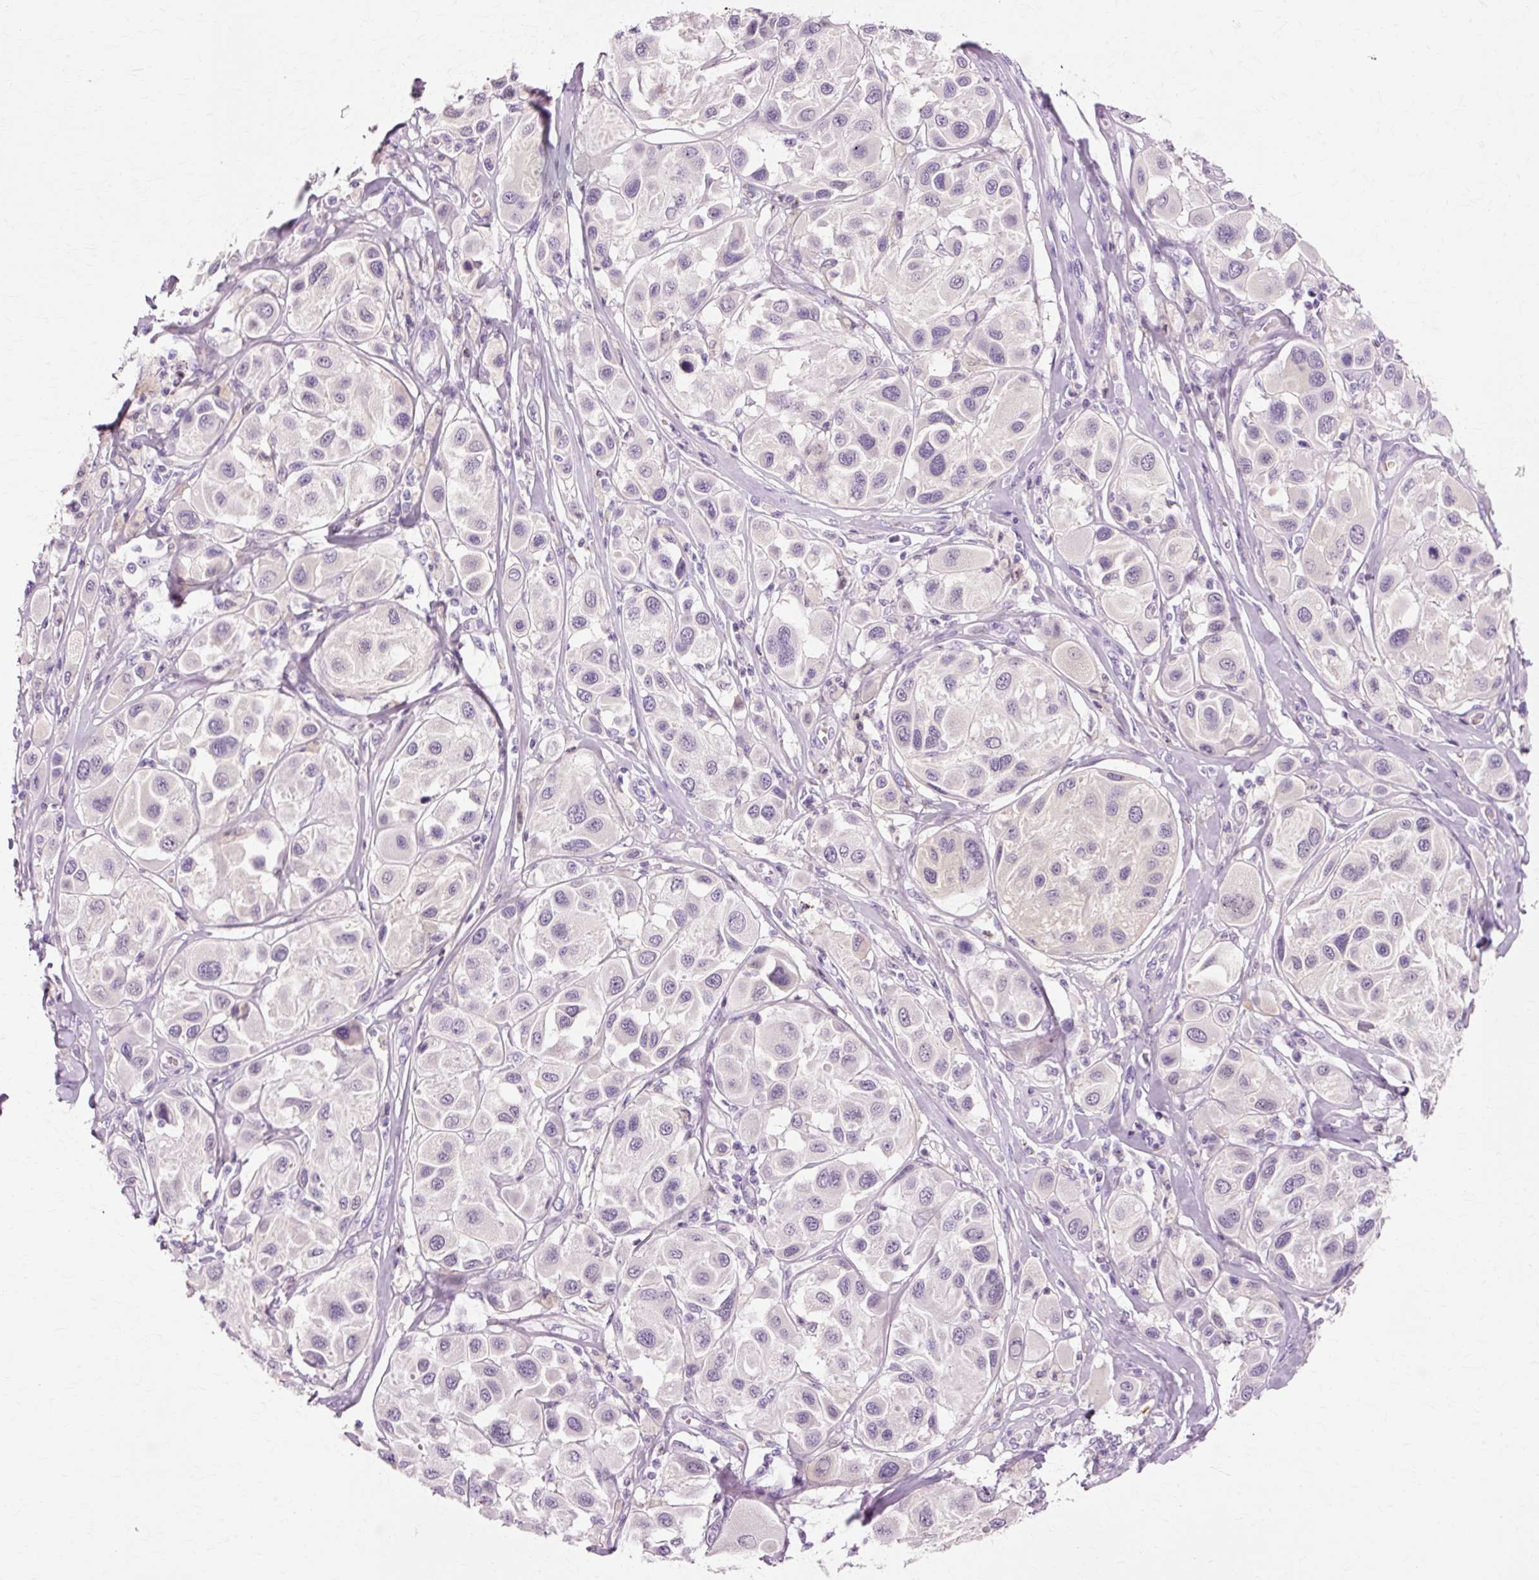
{"staining": {"intensity": "negative", "quantity": "none", "location": "none"}, "tissue": "melanoma", "cell_type": "Tumor cells", "image_type": "cancer", "snomed": [{"axis": "morphology", "description": "Malignant melanoma, Metastatic site"}, {"axis": "topography", "description": "Skin"}], "caption": "This is an immunohistochemistry image of melanoma. There is no staining in tumor cells.", "gene": "VN1R2", "patient": {"sex": "male", "age": 41}}